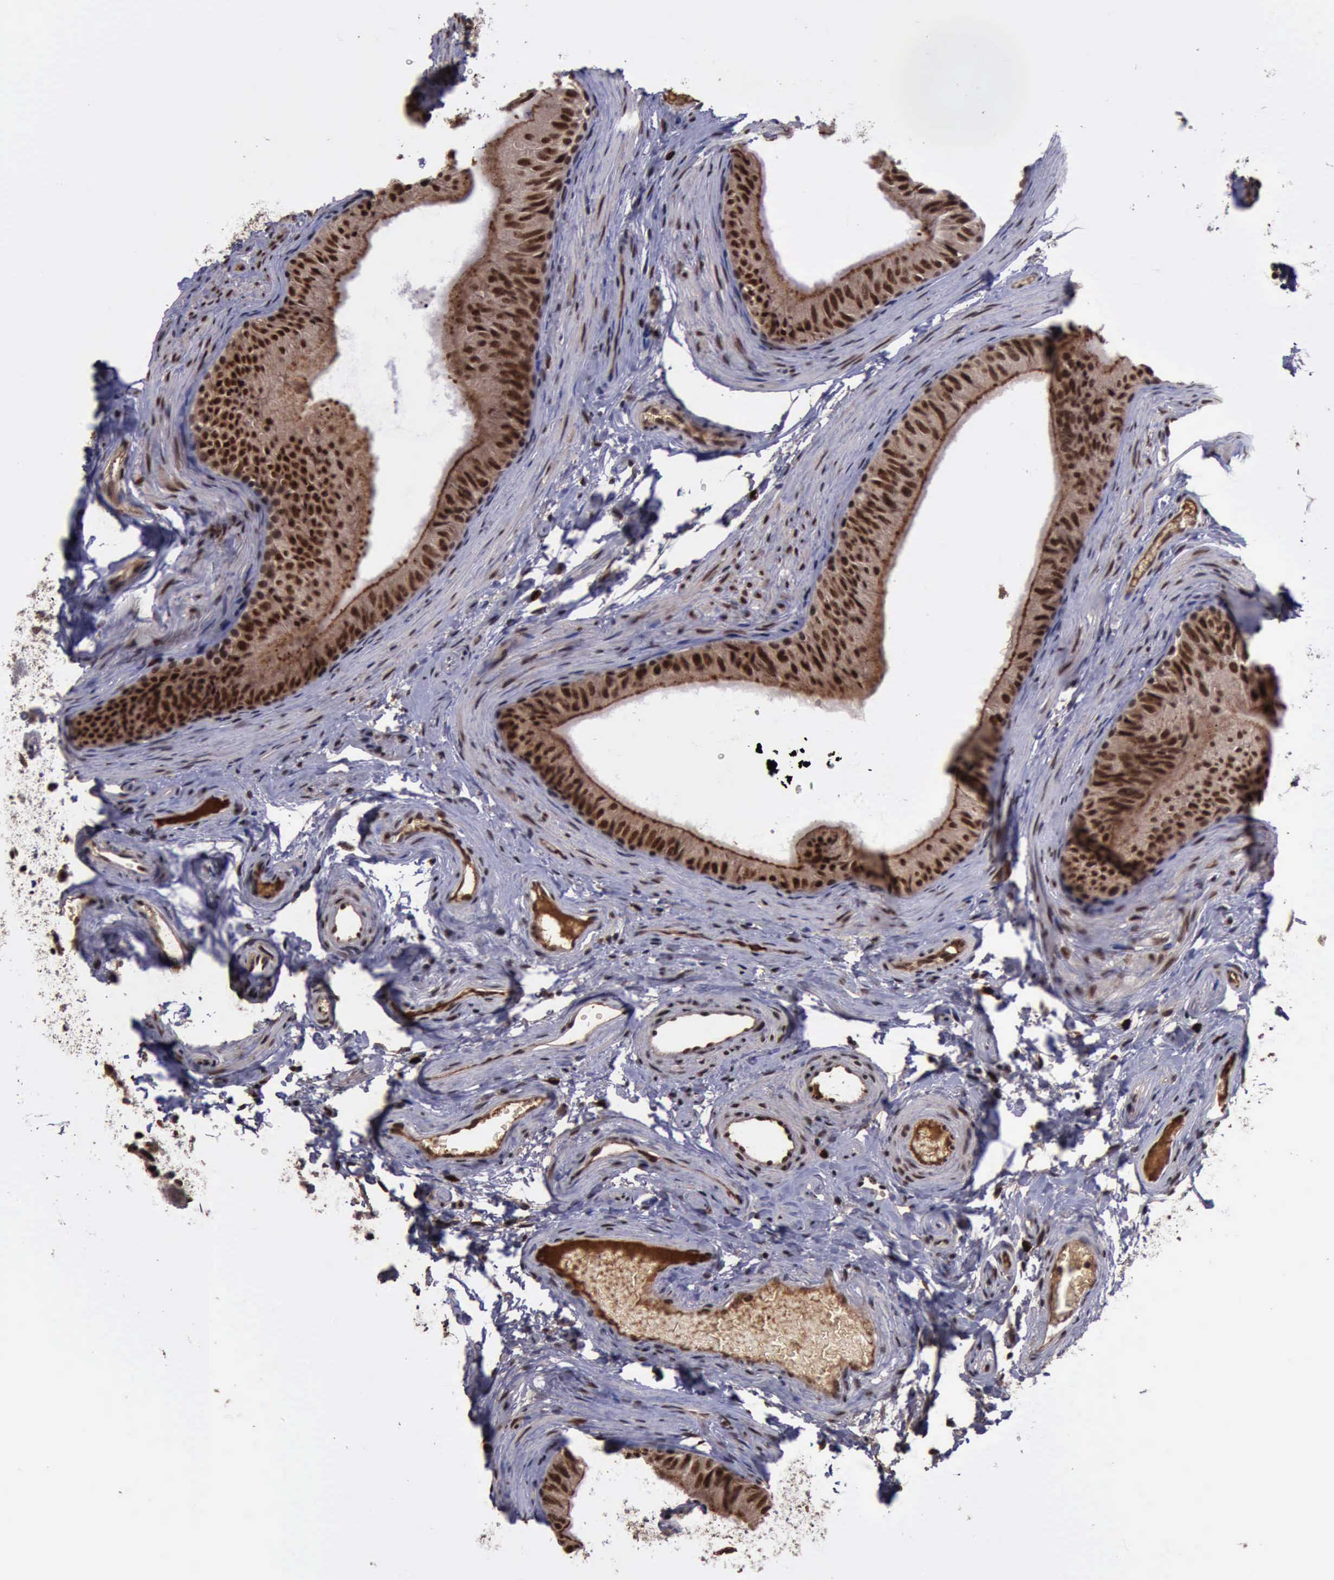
{"staining": {"intensity": "strong", "quantity": ">75%", "location": "cytoplasmic/membranous,nuclear"}, "tissue": "epididymis", "cell_type": "Glandular cells", "image_type": "normal", "snomed": [{"axis": "morphology", "description": "Normal tissue, NOS"}, {"axis": "topography", "description": "Testis"}, {"axis": "topography", "description": "Epididymis"}], "caption": "An immunohistochemistry (IHC) photomicrograph of normal tissue is shown. Protein staining in brown shows strong cytoplasmic/membranous,nuclear positivity in epididymis within glandular cells.", "gene": "TRMT2A", "patient": {"sex": "male", "age": 36}}